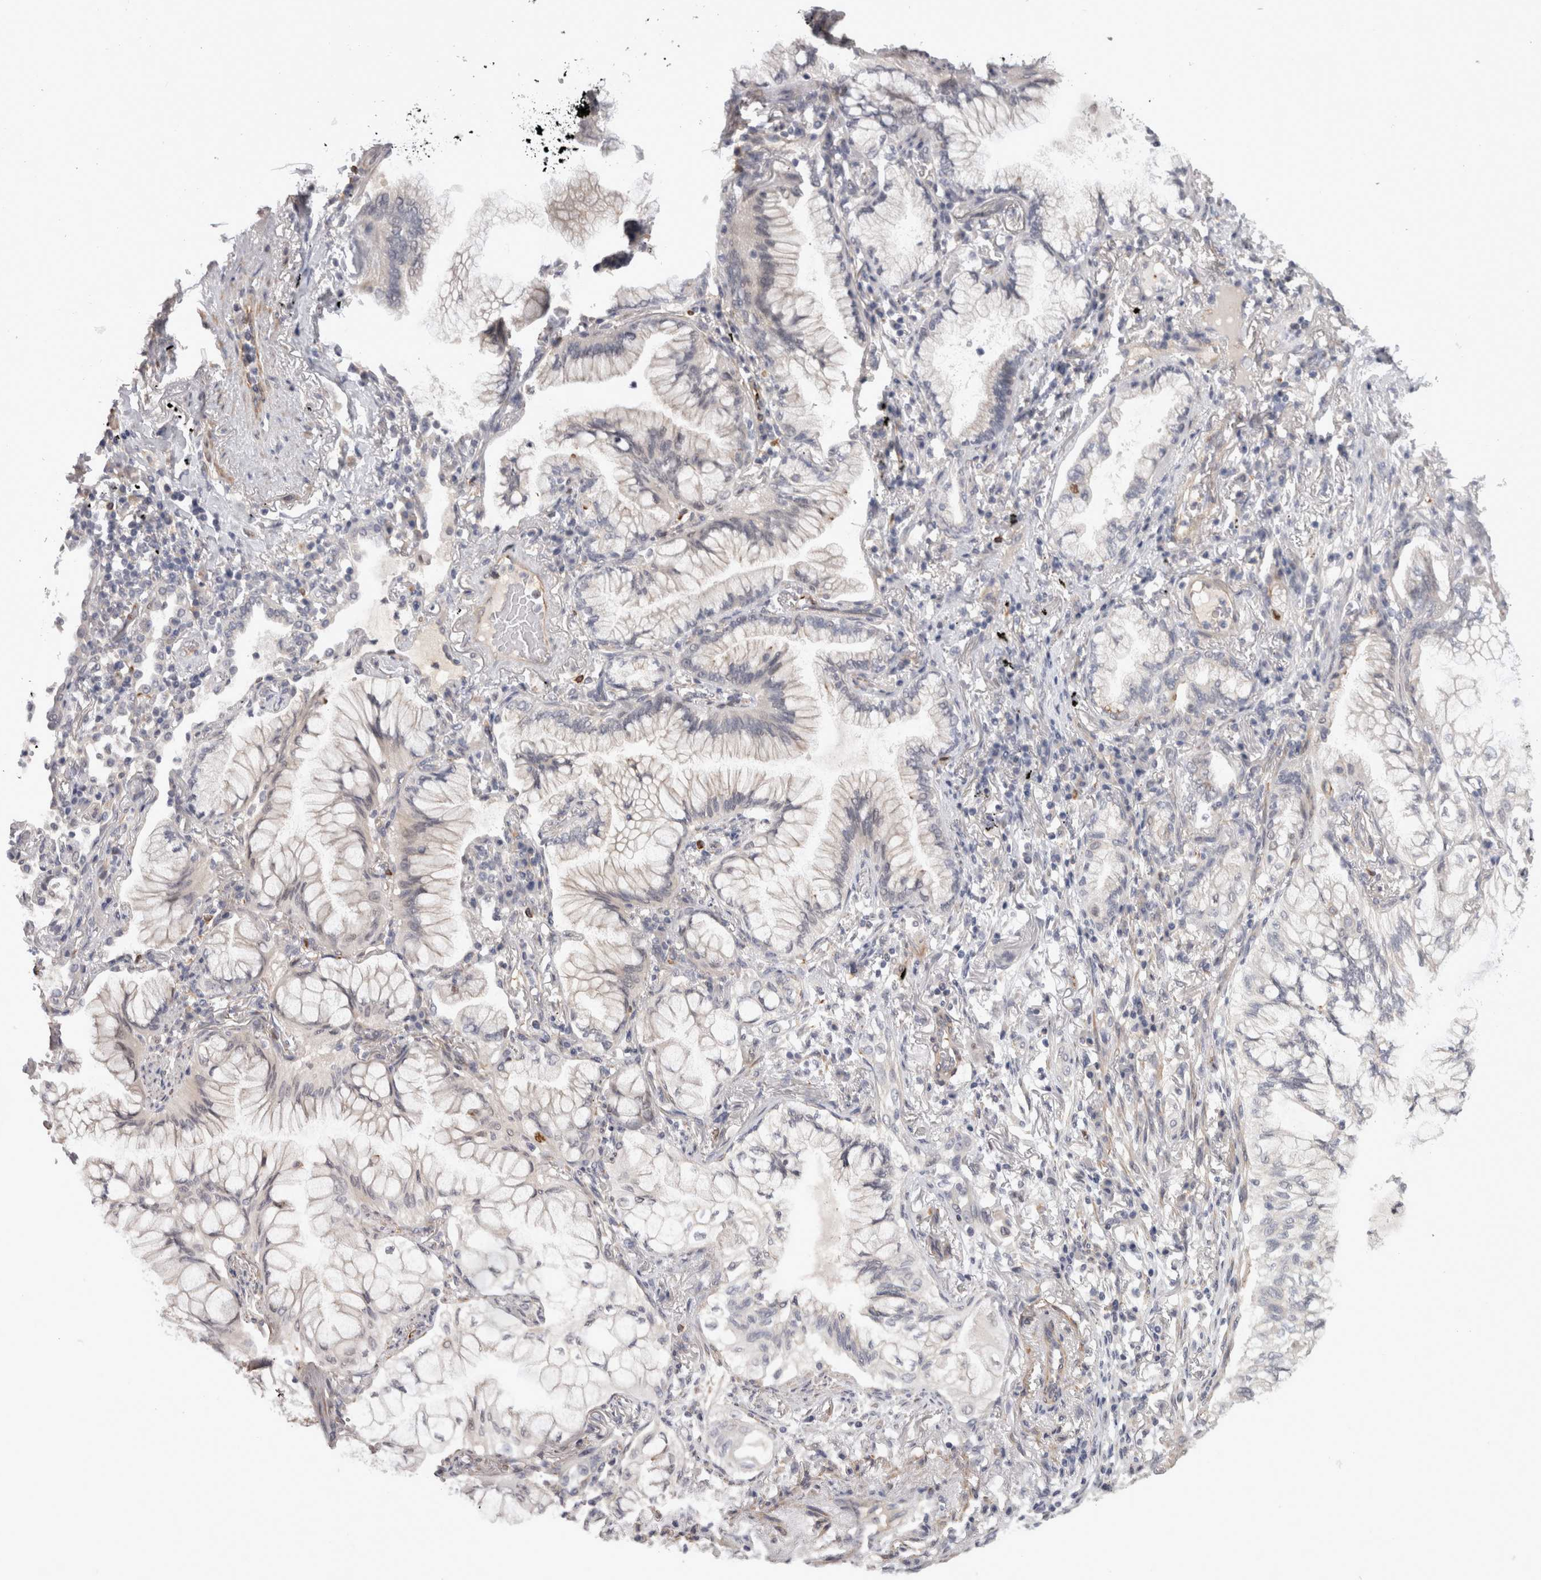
{"staining": {"intensity": "negative", "quantity": "none", "location": "none"}, "tissue": "lung cancer", "cell_type": "Tumor cells", "image_type": "cancer", "snomed": [{"axis": "morphology", "description": "Adenocarcinoma, NOS"}, {"axis": "topography", "description": "Lung"}], "caption": "Micrograph shows no protein staining in tumor cells of lung cancer tissue. (DAB immunohistochemistry with hematoxylin counter stain).", "gene": "RMDN1", "patient": {"sex": "female", "age": 70}}